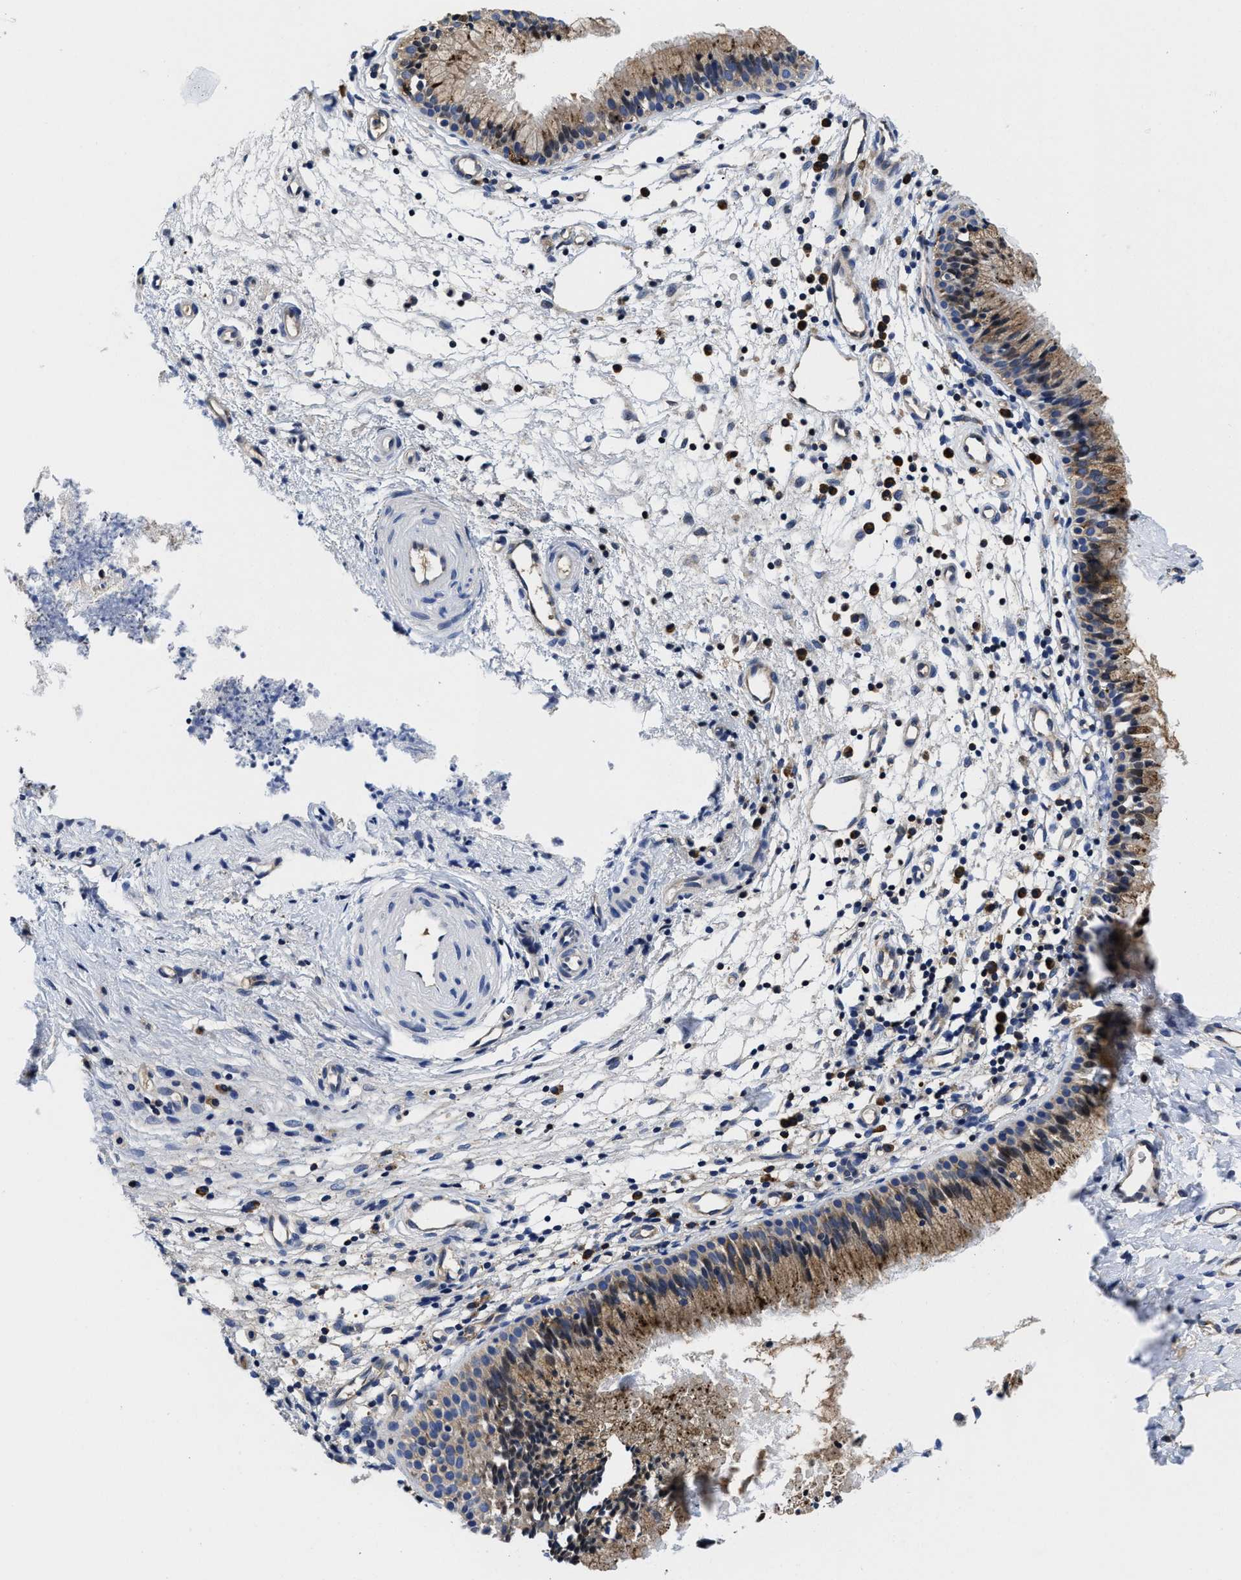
{"staining": {"intensity": "moderate", "quantity": ">75%", "location": "cytoplasmic/membranous"}, "tissue": "nasopharynx", "cell_type": "Respiratory epithelial cells", "image_type": "normal", "snomed": [{"axis": "morphology", "description": "Normal tissue, NOS"}, {"axis": "topography", "description": "Nasopharynx"}], "caption": "Protein staining of normal nasopharynx exhibits moderate cytoplasmic/membranous expression in approximately >75% of respiratory epithelial cells. (DAB (3,3'-diaminobenzidine) = brown stain, brightfield microscopy at high magnification).", "gene": "YARS1", "patient": {"sex": "male", "age": 21}}